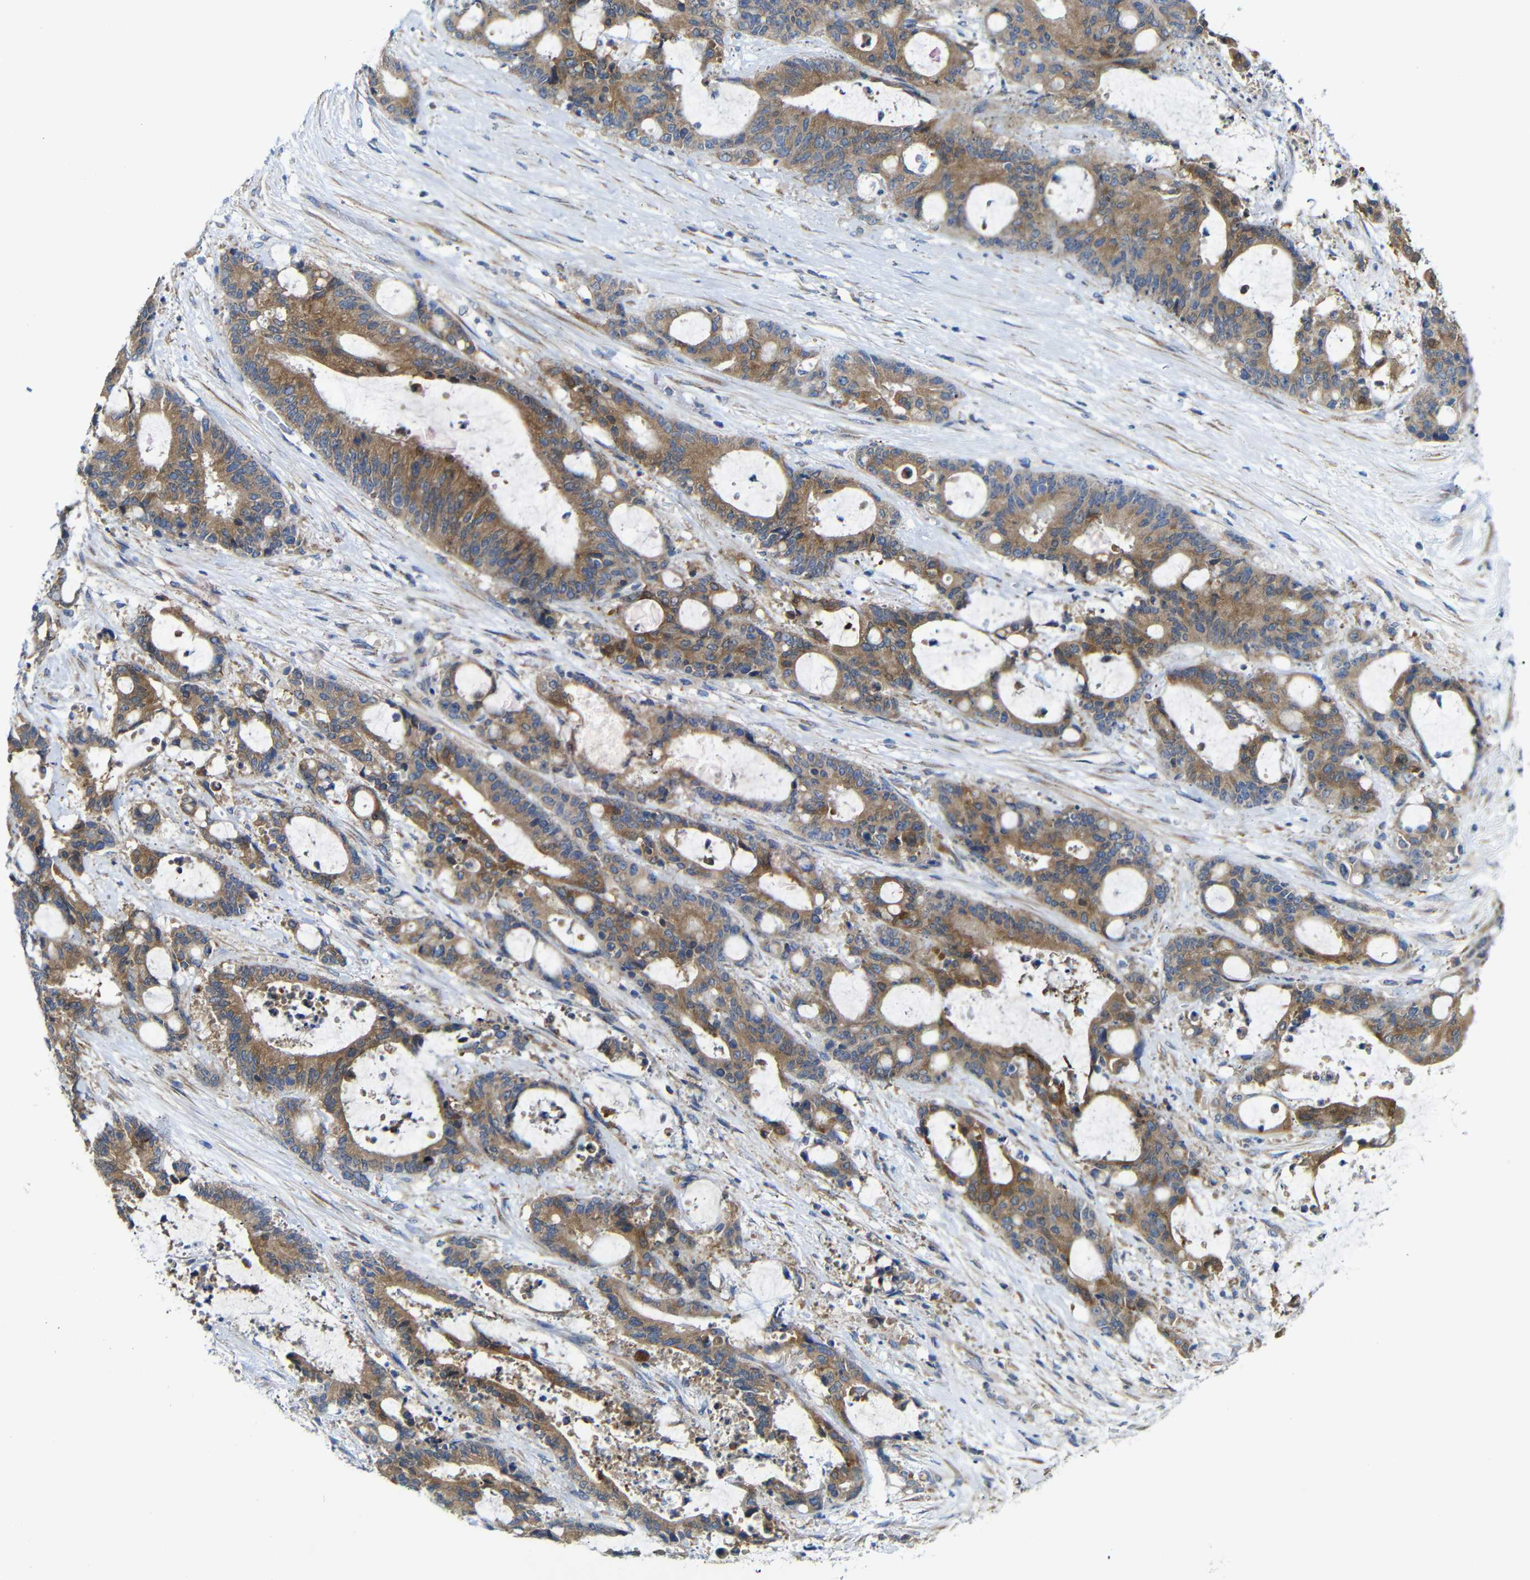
{"staining": {"intensity": "moderate", "quantity": ">75%", "location": "cytoplasmic/membranous"}, "tissue": "liver cancer", "cell_type": "Tumor cells", "image_type": "cancer", "snomed": [{"axis": "morphology", "description": "Normal tissue, NOS"}, {"axis": "morphology", "description": "Cholangiocarcinoma"}, {"axis": "topography", "description": "Liver"}, {"axis": "topography", "description": "Peripheral nerve tissue"}], "caption": "Approximately >75% of tumor cells in liver cancer (cholangiocarcinoma) display moderate cytoplasmic/membranous protein expression as visualized by brown immunohistochemical staining.", "gene": "DDRGK1", "patient": {"sex": "female", "age": 73}}